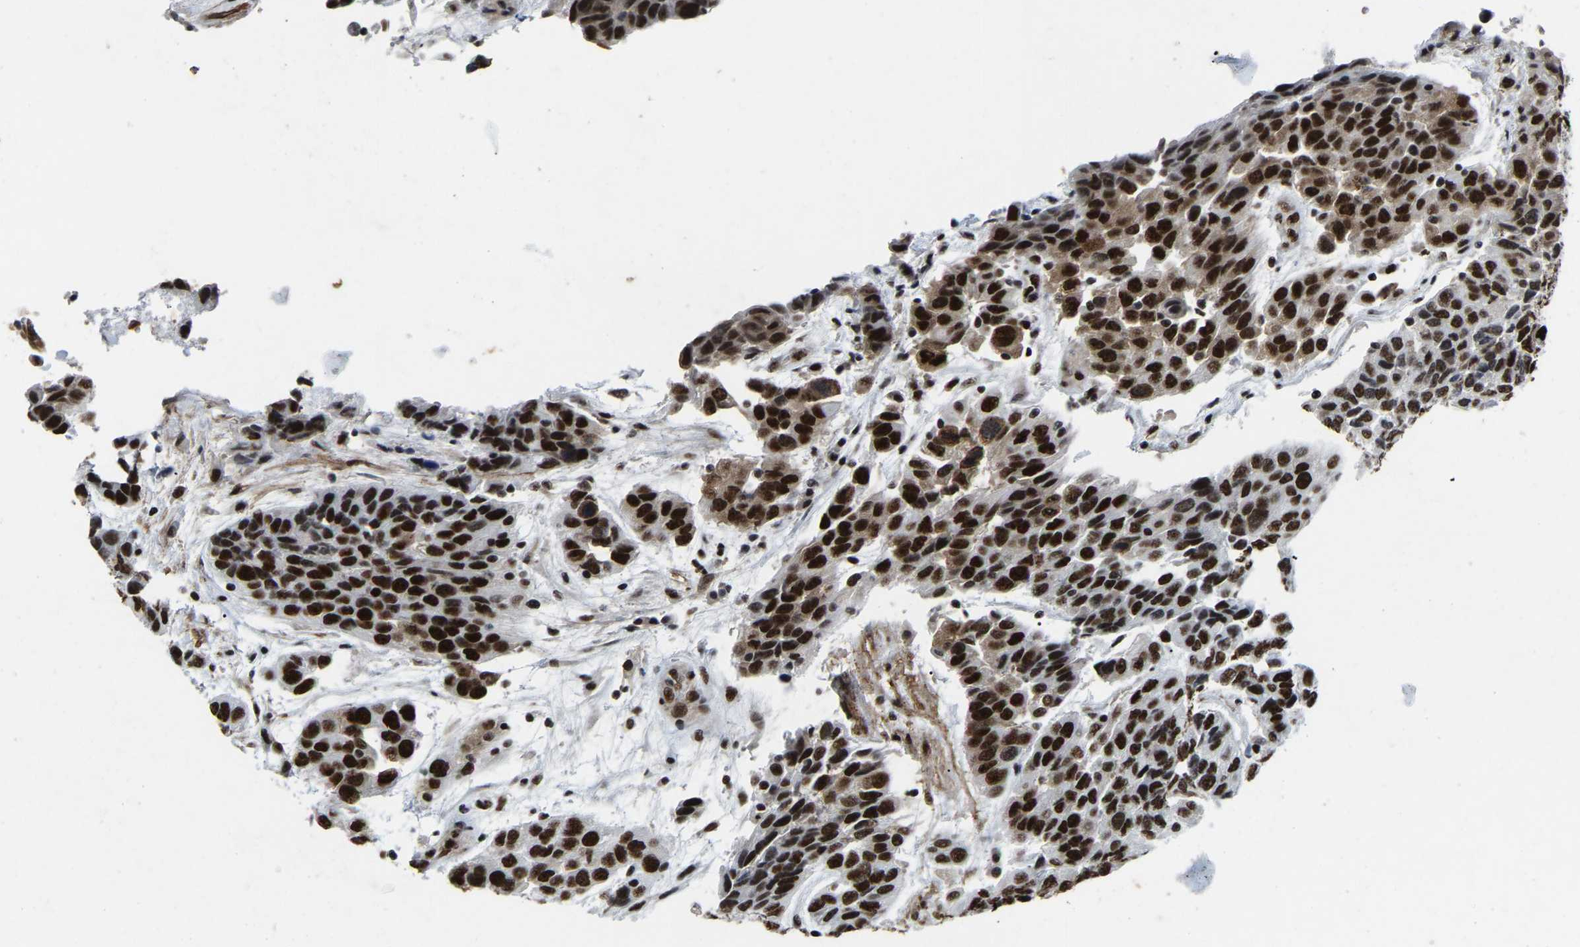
{"staining": {"intensity": "strong", "quantity": ">75%", "location": "nuclear"}, "tissue": "urothelial cancer", "cell_type": "Tumor cells", "image_type": "cancer", "snomed": [{"axis": "morphology", "description": "Urothelial carcinoma, High grade"}, {"axis": "topography", "description": "Urinary bladder"}], "caption": "Brown immunohistochemical staining in human high-grade urothelial carcinoma exhibits strong nuclear expression in approximately >75% of tumor cells. (DAB (3,3'-diaminobenzidine) = brown stain, brightfield microscopy at high magnification).", "gene": "DDX5", "patient": {"sex": "female", "age": 80}}